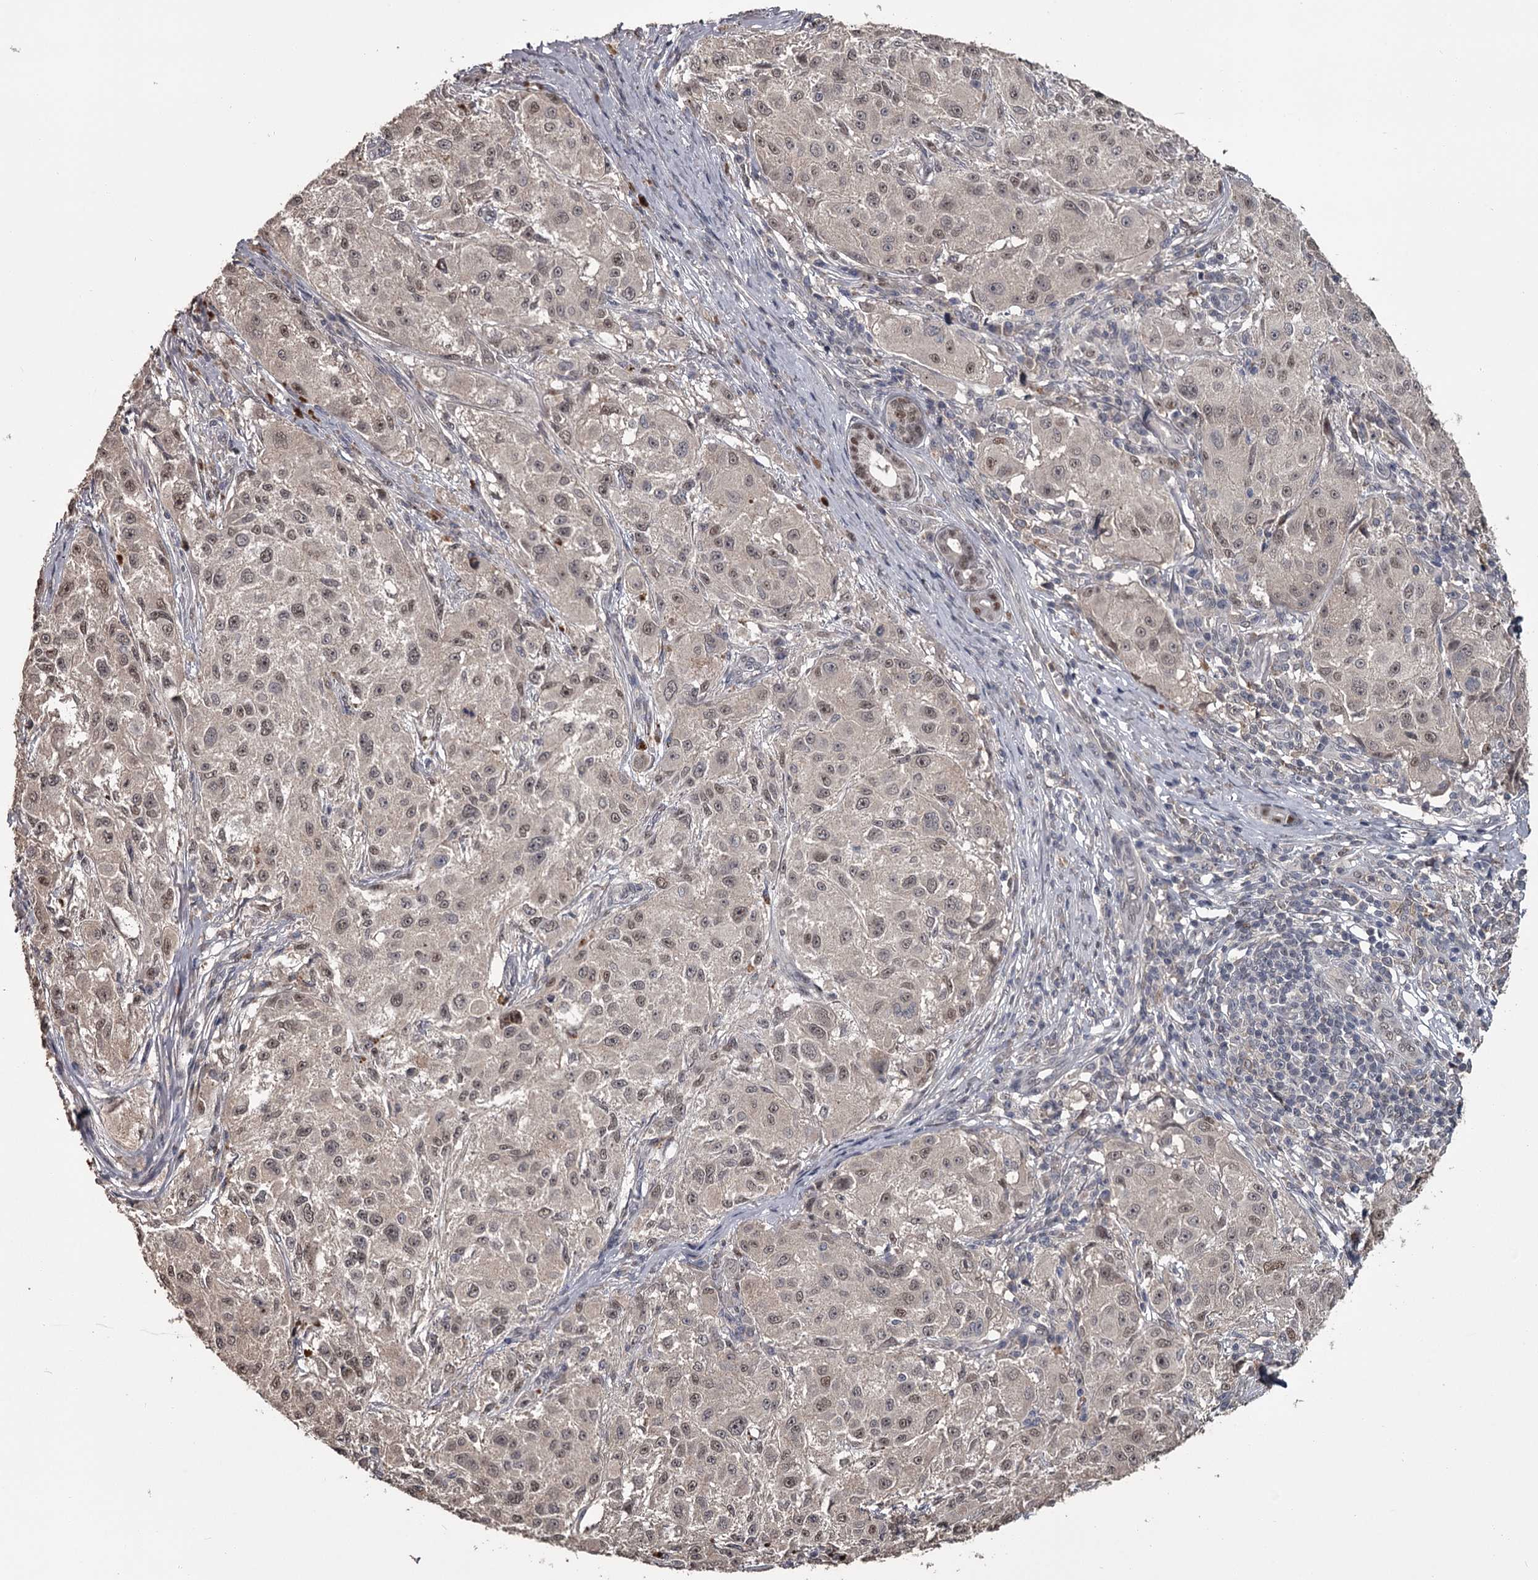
{"staining": {"intensity": "weak", "quantity": ">75%", "location": "nuclear"}, "tissue": "melanoma", "cell_type": "Tumor cells", "image_type": "cancer", "snomed": [{"axis": "morphology", "description": "Necrosis, NOS"}, {"axis": "morphology", "description": "Malignant melanoma, NOS"}, {"axis": "topography", "description": "Skin"}], "caption": "The immunohistochemical stain shows weak nuclear staining in tumor cells of malignant melanoma tissue.", "gene": "PRPF40B", "patient": {"sex": "female", "age": 87}}